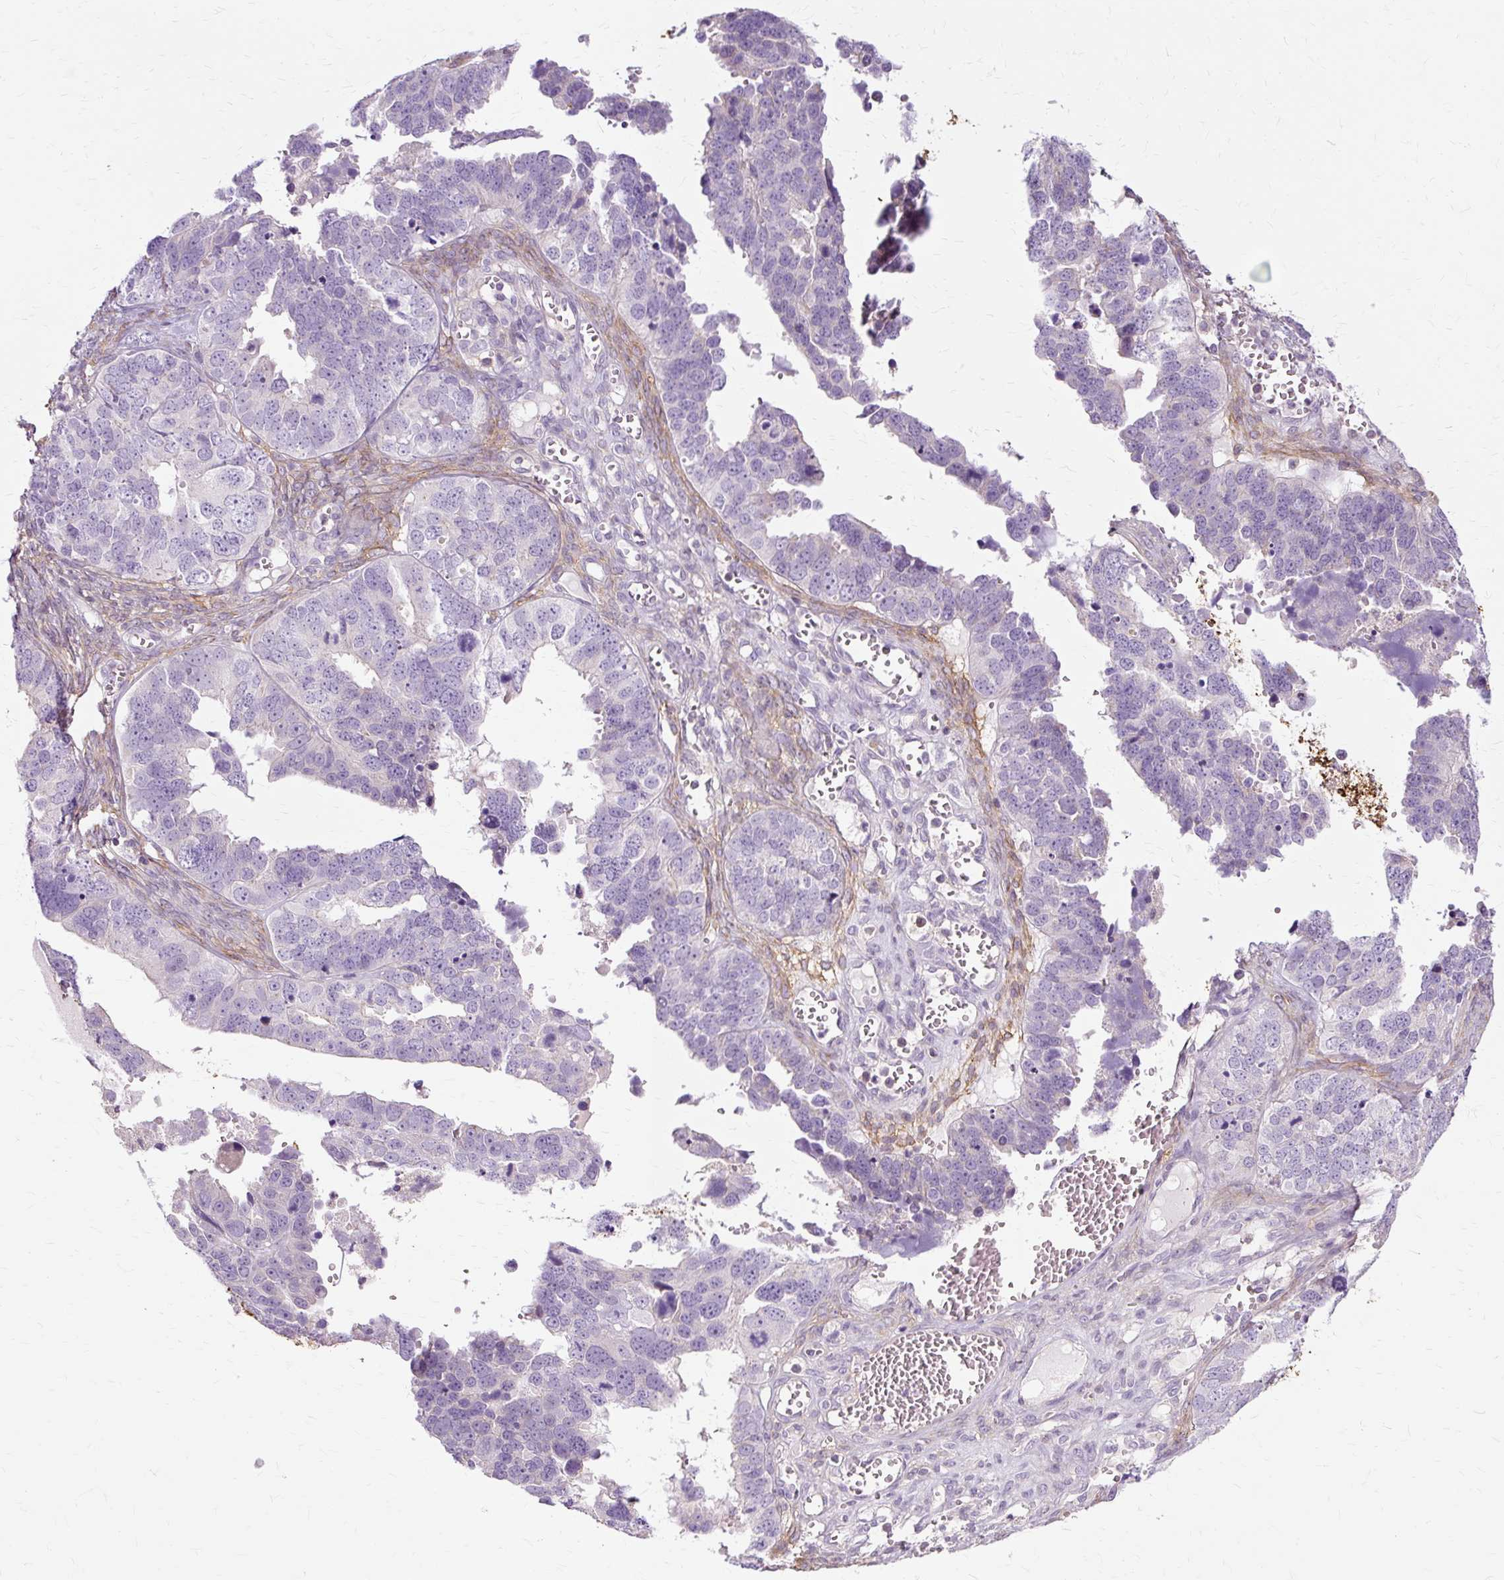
{"staining": {"intensity": "negative", "quantity": "none", "location": "none"}, "tissue": "ovarian cancer", "cell_type": "Tumor cells", "image_type": "cancer", "snomed": [{"axis": "morphology", "description": "Cystadenocarcinoma, serous, NOS"}, {"axis": "topography", "description": "Ovary"}], "caption": "This is a image of immunohistochemistry (IHC) staining of ovarian serous cystadenocarcinoma, which shows no expression in tumor cells.", "gene": "TSPAN8", "patient": {"sex": "female", "age": 76}}